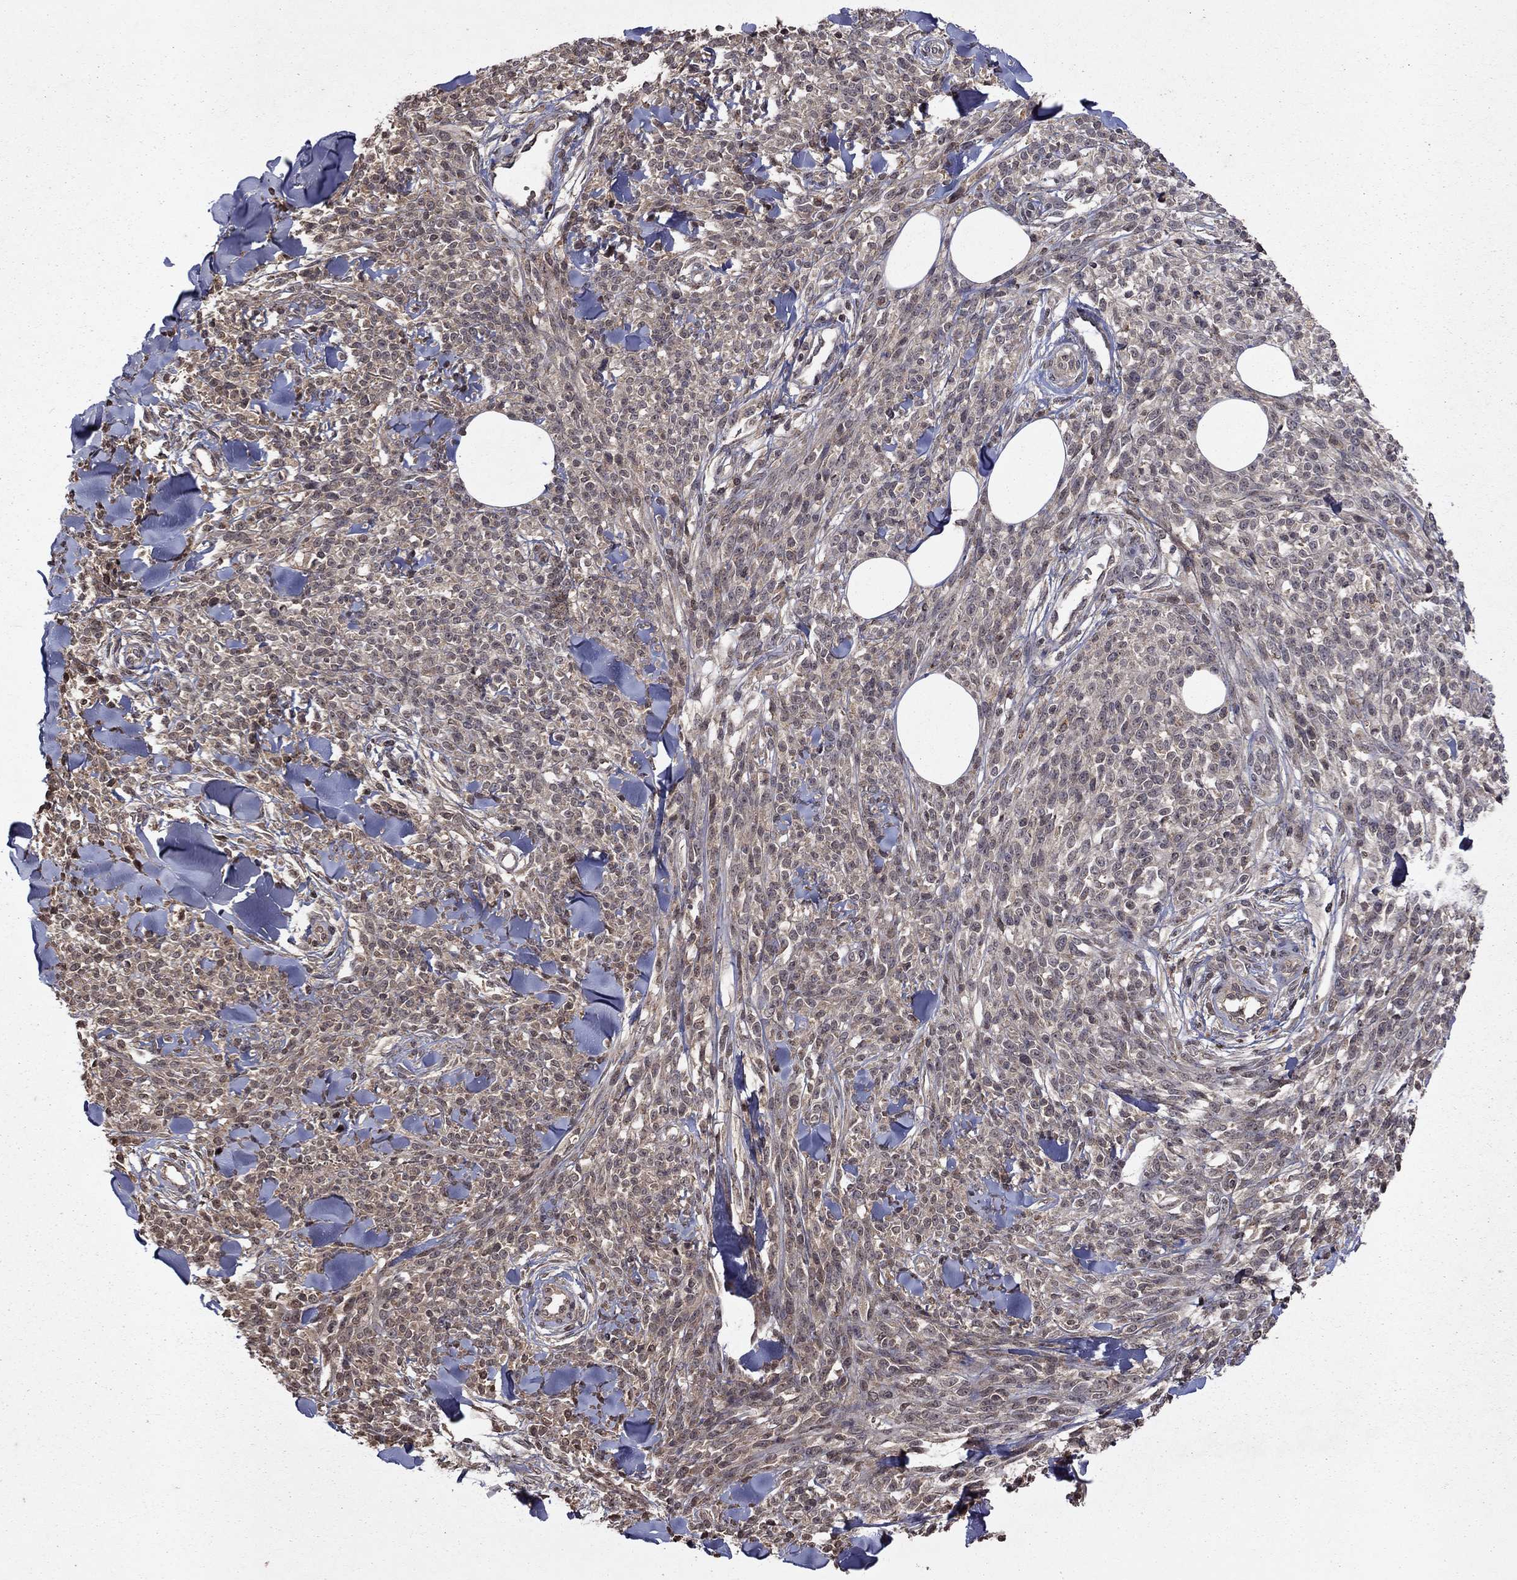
{"staining": {"intensity": "negative", "quantity": "none", "location": "none"}, "tissue": "melanoma", "cell_type": "Tumor cells", "image_type": "cancer", "snomed": [{"axis": "morphology", "description": "Malignant melanoma, NOS"}, {"axis": "topography", "description": "Skin"}, {"axis": "topography", "description": "Skin of trunk"}], "caption": "An image of malignant melanoma stained for a protein shows no brown staining in tumor cells.", "gene": "NLGN1", "patient": {"sex": "male", "age": 74}}